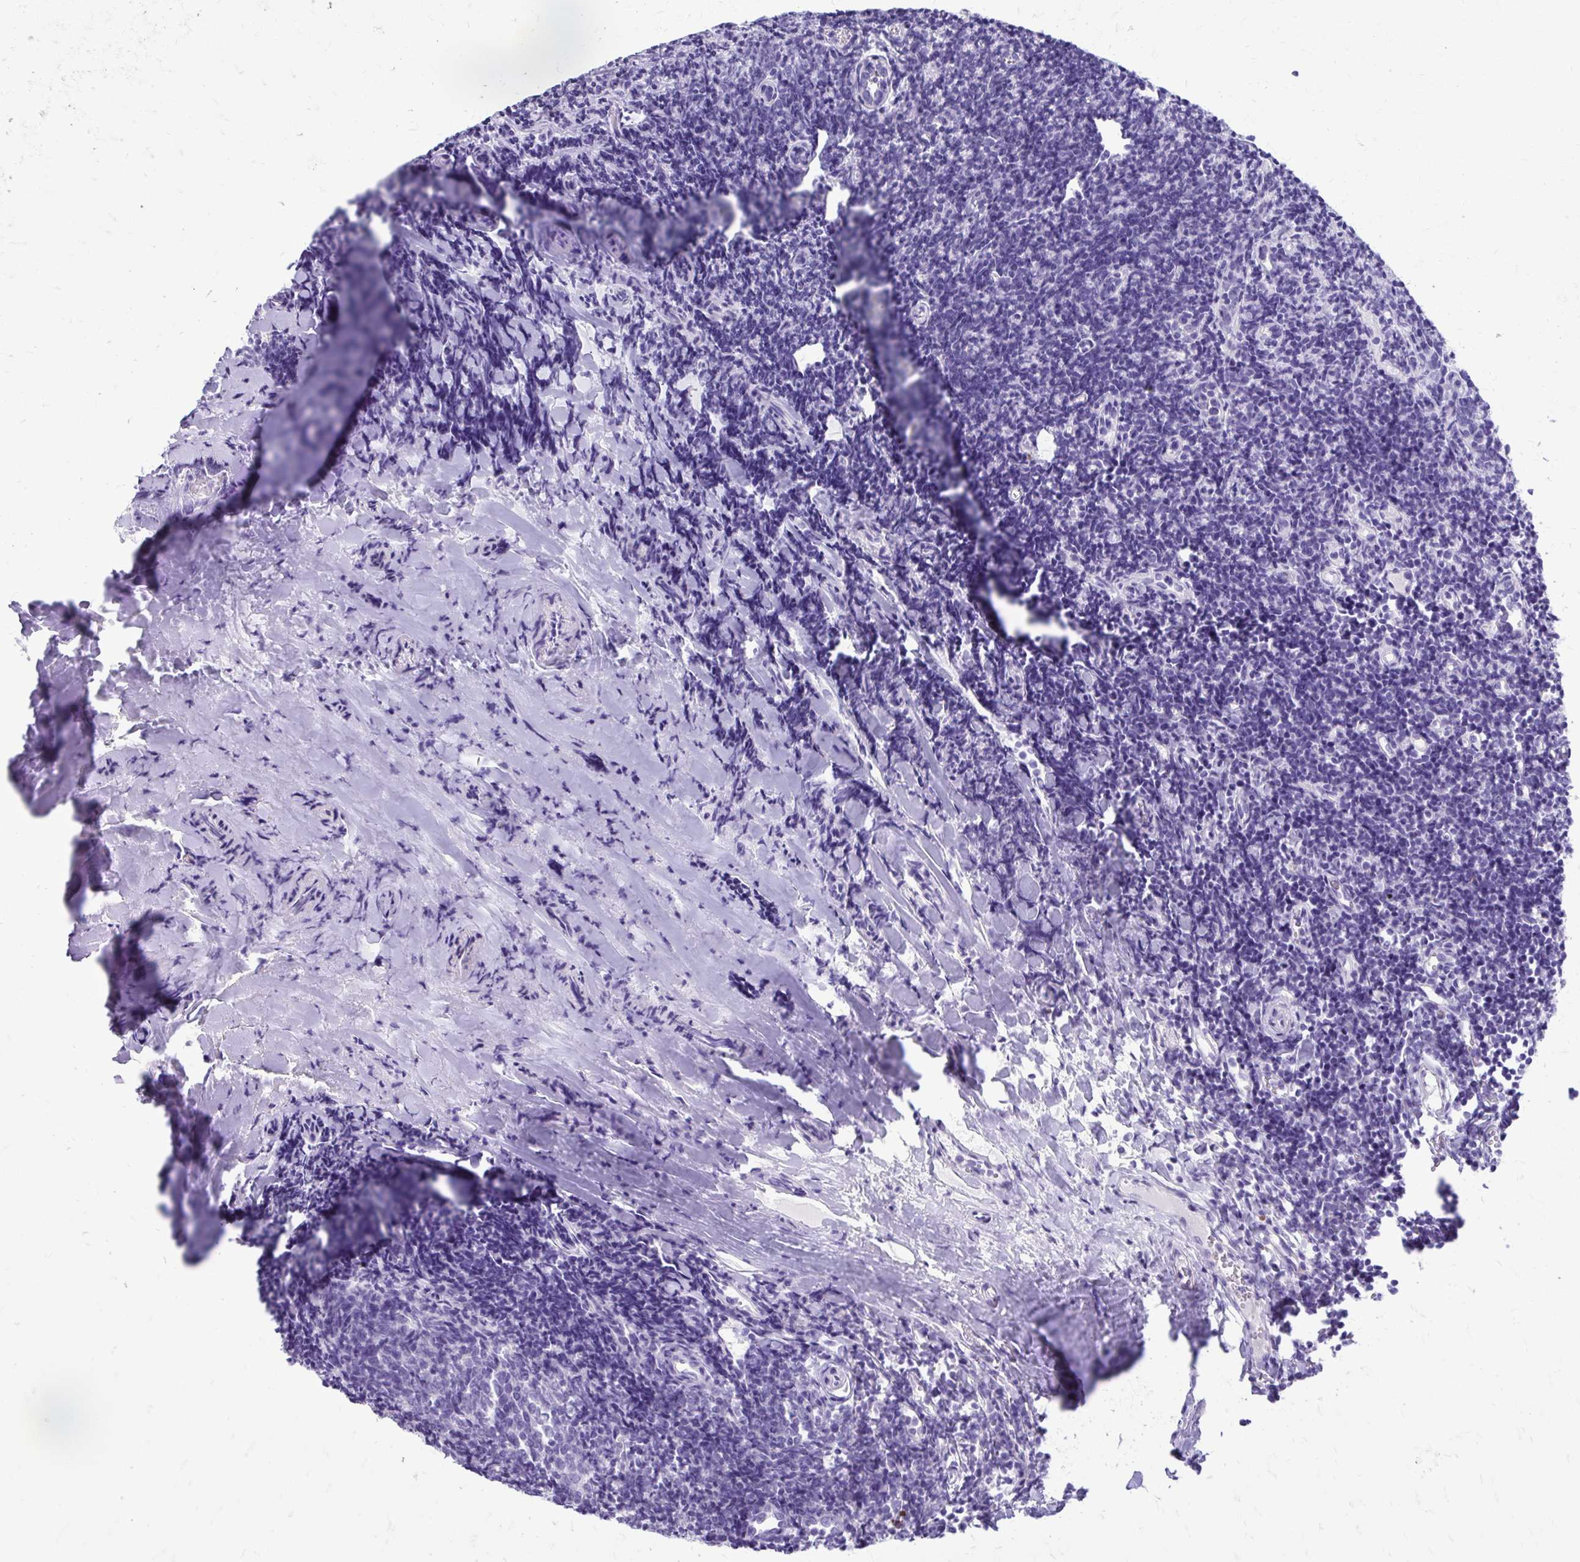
{"staining": {"intensity": "negative", "quantity": "none", "location": "none"}, "tissue": "tonsil", "cell_type": "Germinal center cells", "image_type": "normal", "snomed": [{"axis": "morphology", "description": "Normal tissue, NOS"}, {"axis": "topography", "description": "Tonsil"}], "caption": "High power microscopy image of an immunohistochemistry (IHC) histopathology image of benign tonsil, revealing no significant staining in germinal center cells. (Stains: DAB immunohistochemistry with hematoxylin counter stain, Microscopy: brightfield microscopy at high magnification).", "gene": "LCN15", "patient": {"sex": "female", "age": 10}}